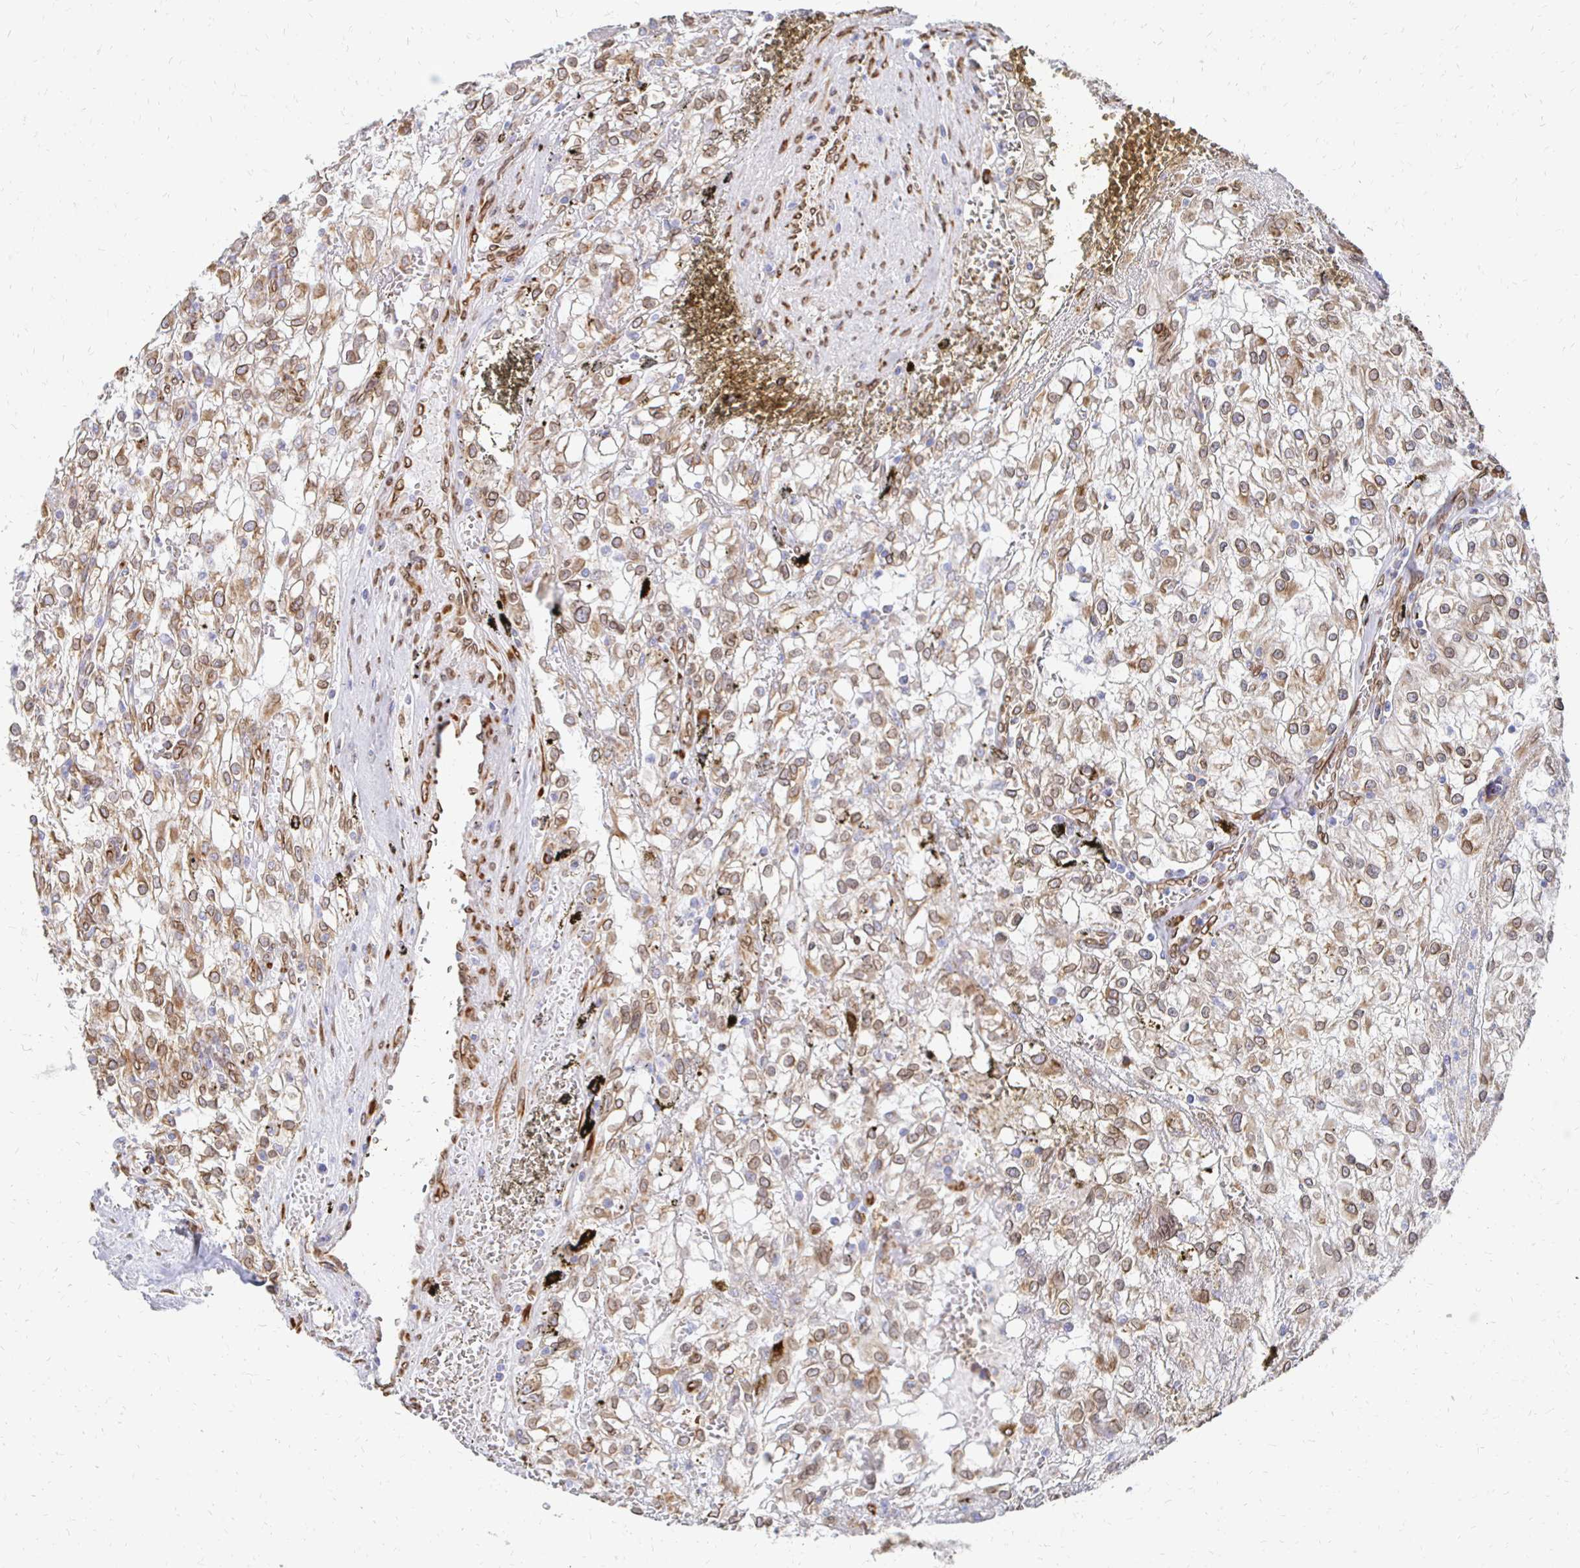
{"staining": {"intensity": "moderate", "quantity": ">75%", "location": "cytoplasmic/membranous,nuclear"}, "tissue": "renal cancer", "cell_type": "Tumor cells", "image_type": "cancer", "snomed": [{"axis": "morphology", "description": "Adenocarcinoma, NOS"}, {"axis": "topography", "description": "Kidney"}], "caption": "Moderate cytoplasmic/membranous and nuclear positivity for a protein is present in approximately >75% of tumor cells of adenocarcinoma (renal) using immunohistochemistry (IHC).", "gene": "PELI3", "patient": {"sex": "female", "age": 74}}